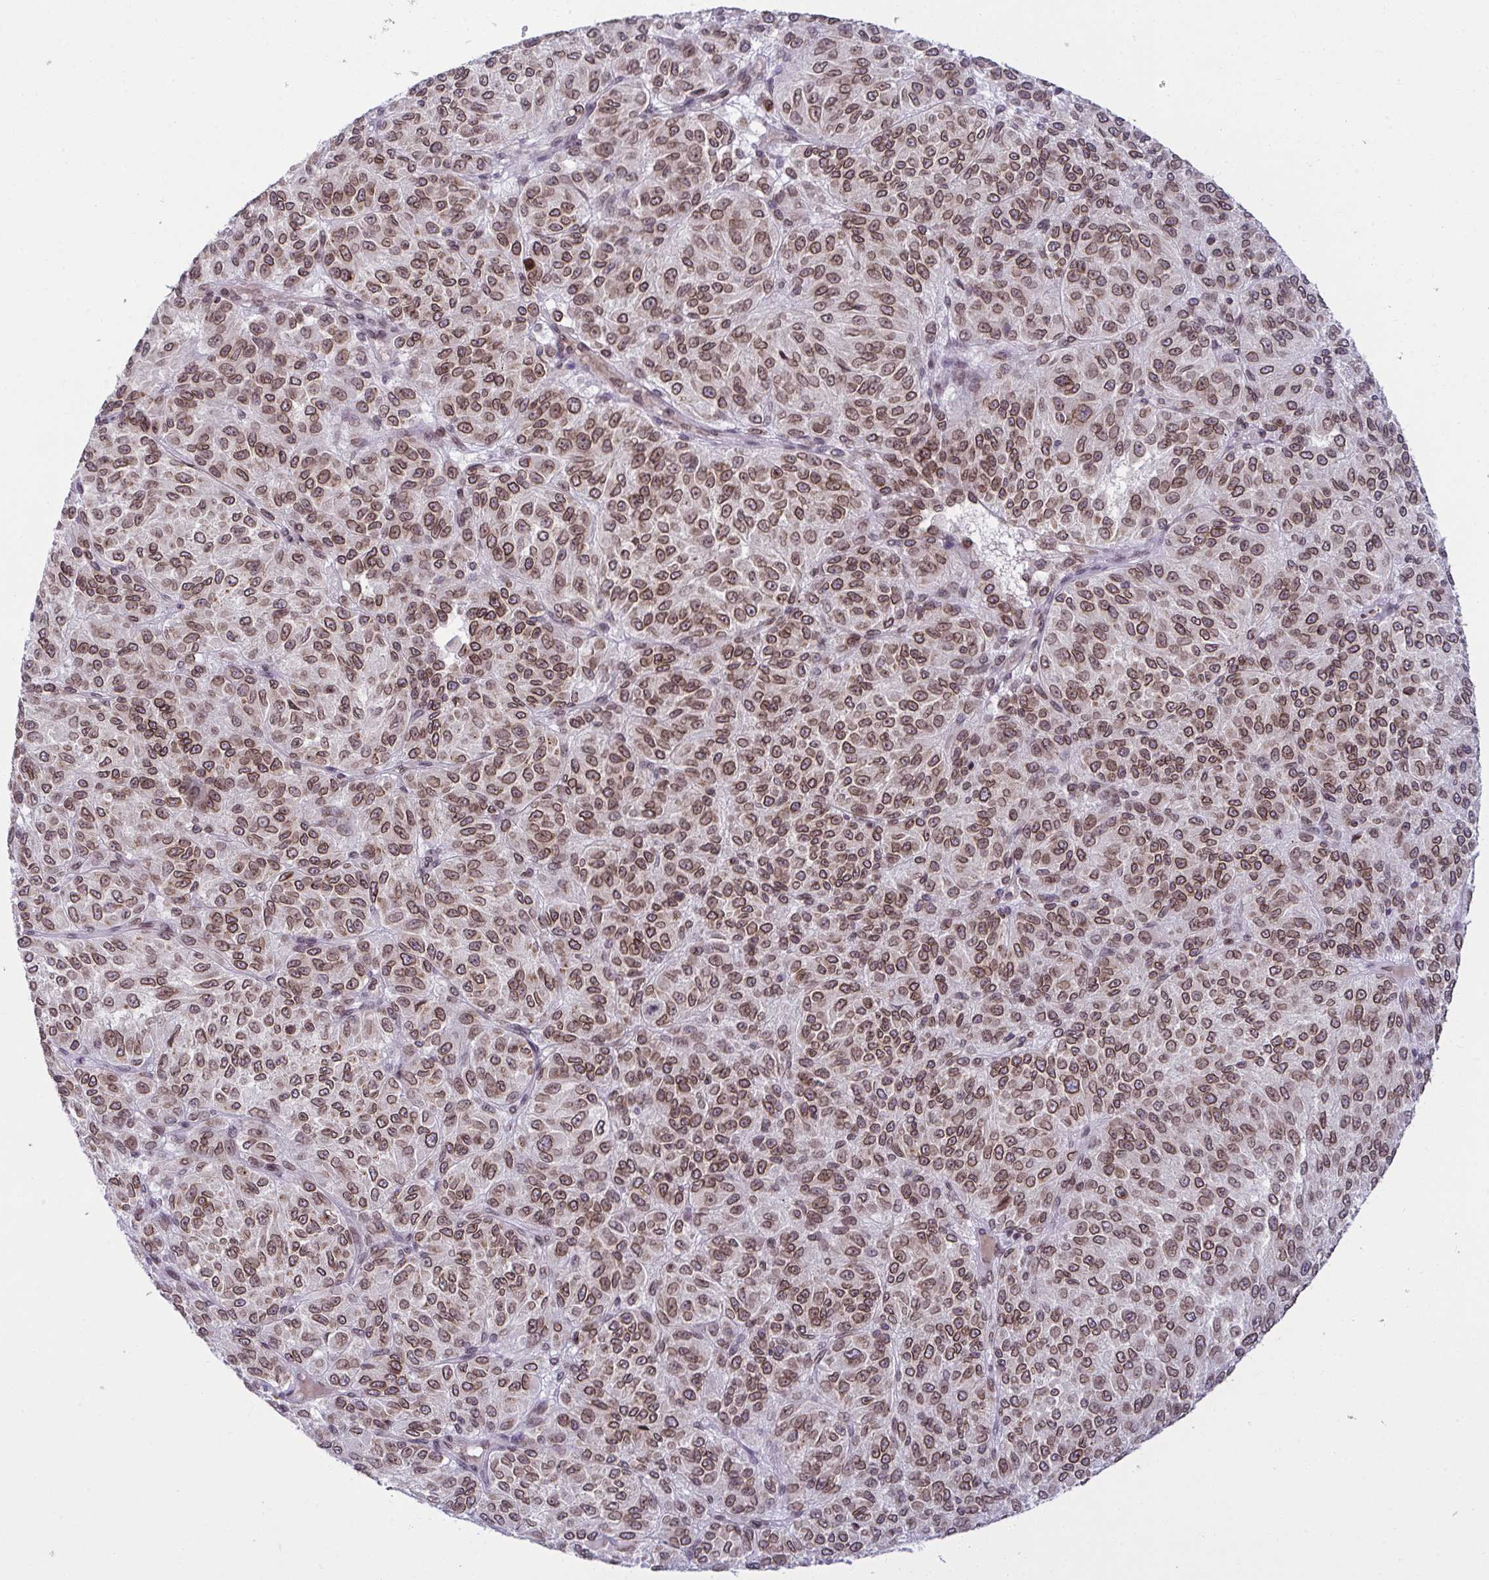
{"staining": {"intensity": "moderate", "quantity": ">75%", "location": "cytoplasmic/membranous,nuclear"}, "tissue": "melanoma", "cell_type": "Tumor cells", "image_type": "cancer", "snomed": [{"axis": "morphology", "description": "Malignant melanoma, Metastatic site"}, {"axis": "topography", "description": "Brain"}], "caption": "Brown immunohistochemical staining in melanoma demonstrates moderate cytoplasmic/membranous and nuclear expression in about >75% of tumor cells. (Stains: DAB in brown, nuclei in blue, Microscopy: brightfield microscopy at high magnification).", "gene": "RANBP2", "patient": {"sex": "female", "age": 56}}